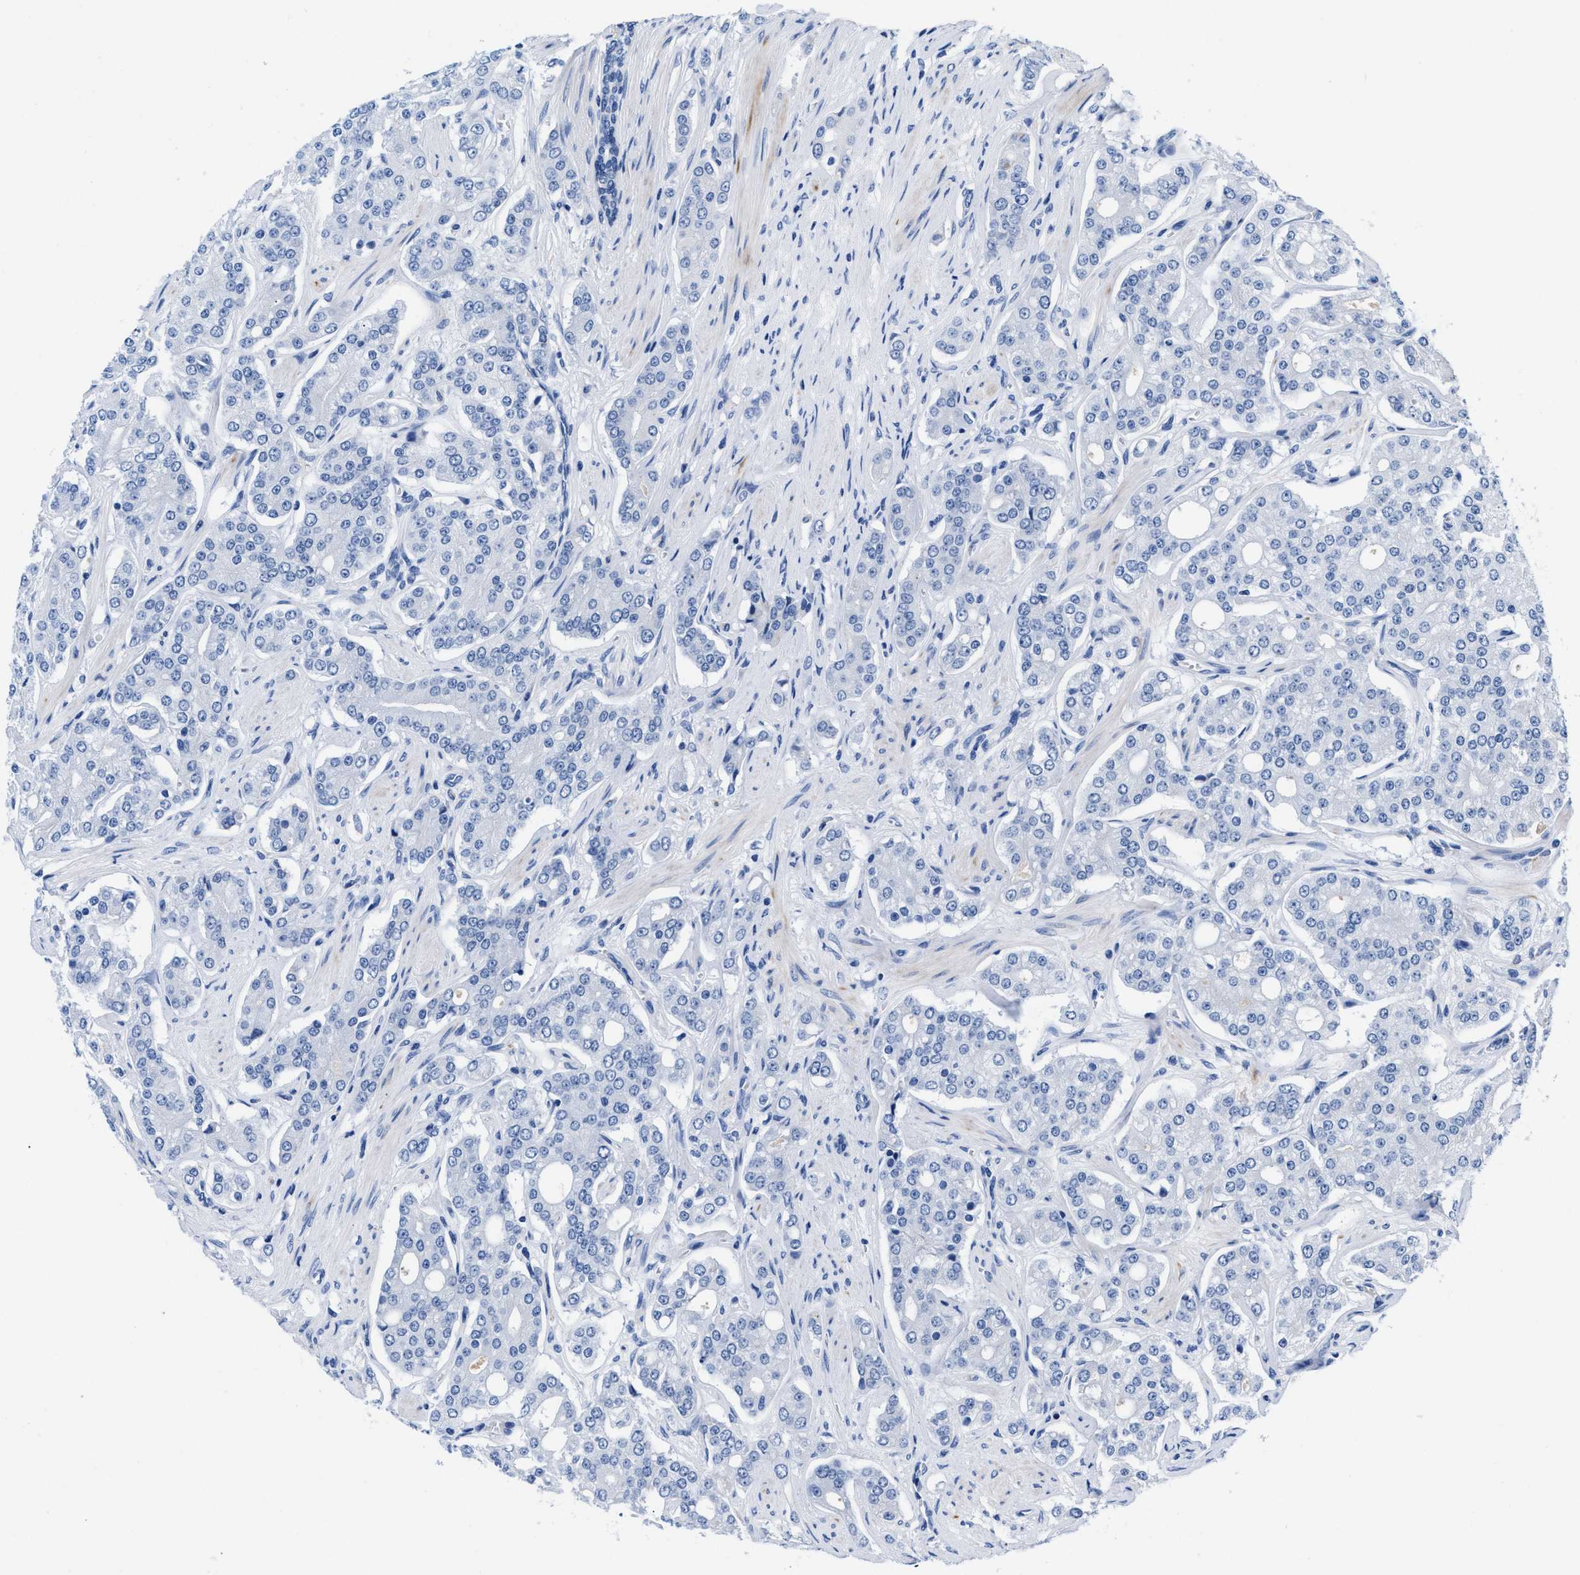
{"staining": {"intensity": "negative", "quantity": "none", "location": "none"}, "tissue": "prostate cancer", "cell_type": "Tumor cells", "image_type": "cancer", "snomed": [{"axis": "morphology", "description": "Adenocarcinoma, High grade"}, {"axis": "topography", "description": "Prostate"}], "caption": "IHC of human prostate adenocarcinoma (high-grade) shows no staining in tumor cells.", "gene": "SLFN13", "patient": {"sex": "male", "age": 71}}